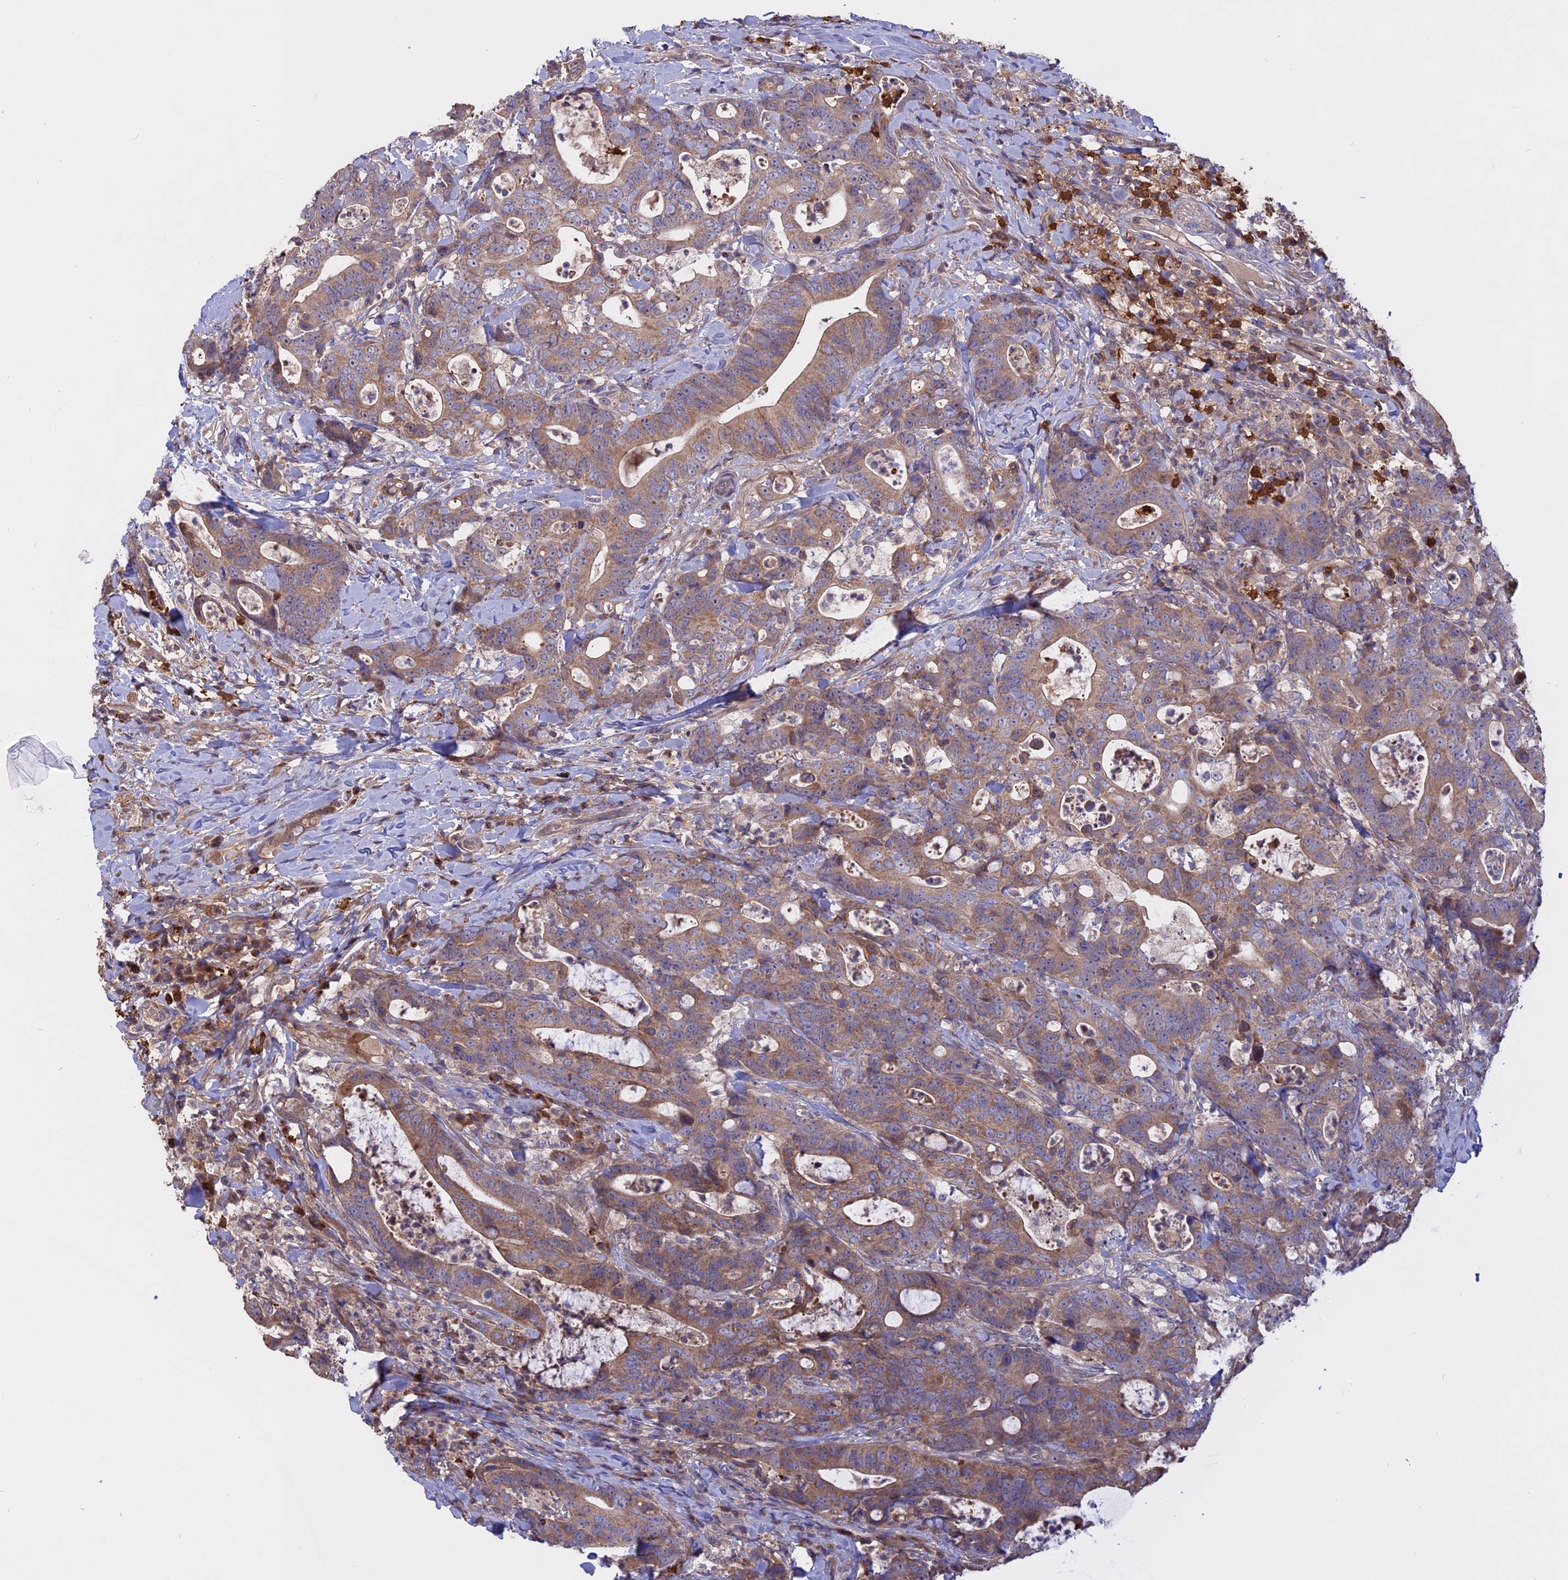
{"staining": {"intensity": "moderate", "quantity": ">75%", "location": "cytoplasmic/membranous"}, "tissue": "colorectal cancer", "cell_type": "Tumor cells", "image_type": "cancer", "snomed": [{"axis": "morphology", "description": "Adenocarcinoma, NOS"}, {"axis": "topography", "description": "Colon"}], "caption": "Immunohistochemical staining of human colorectal cancer (adenocarcinoma) exhibits moderate cytoplasmic/membranous protein positivity in about >75% of tumor cells.", "gene": "CARMIL2", "patient": {"sex": "female", "age": 82}}